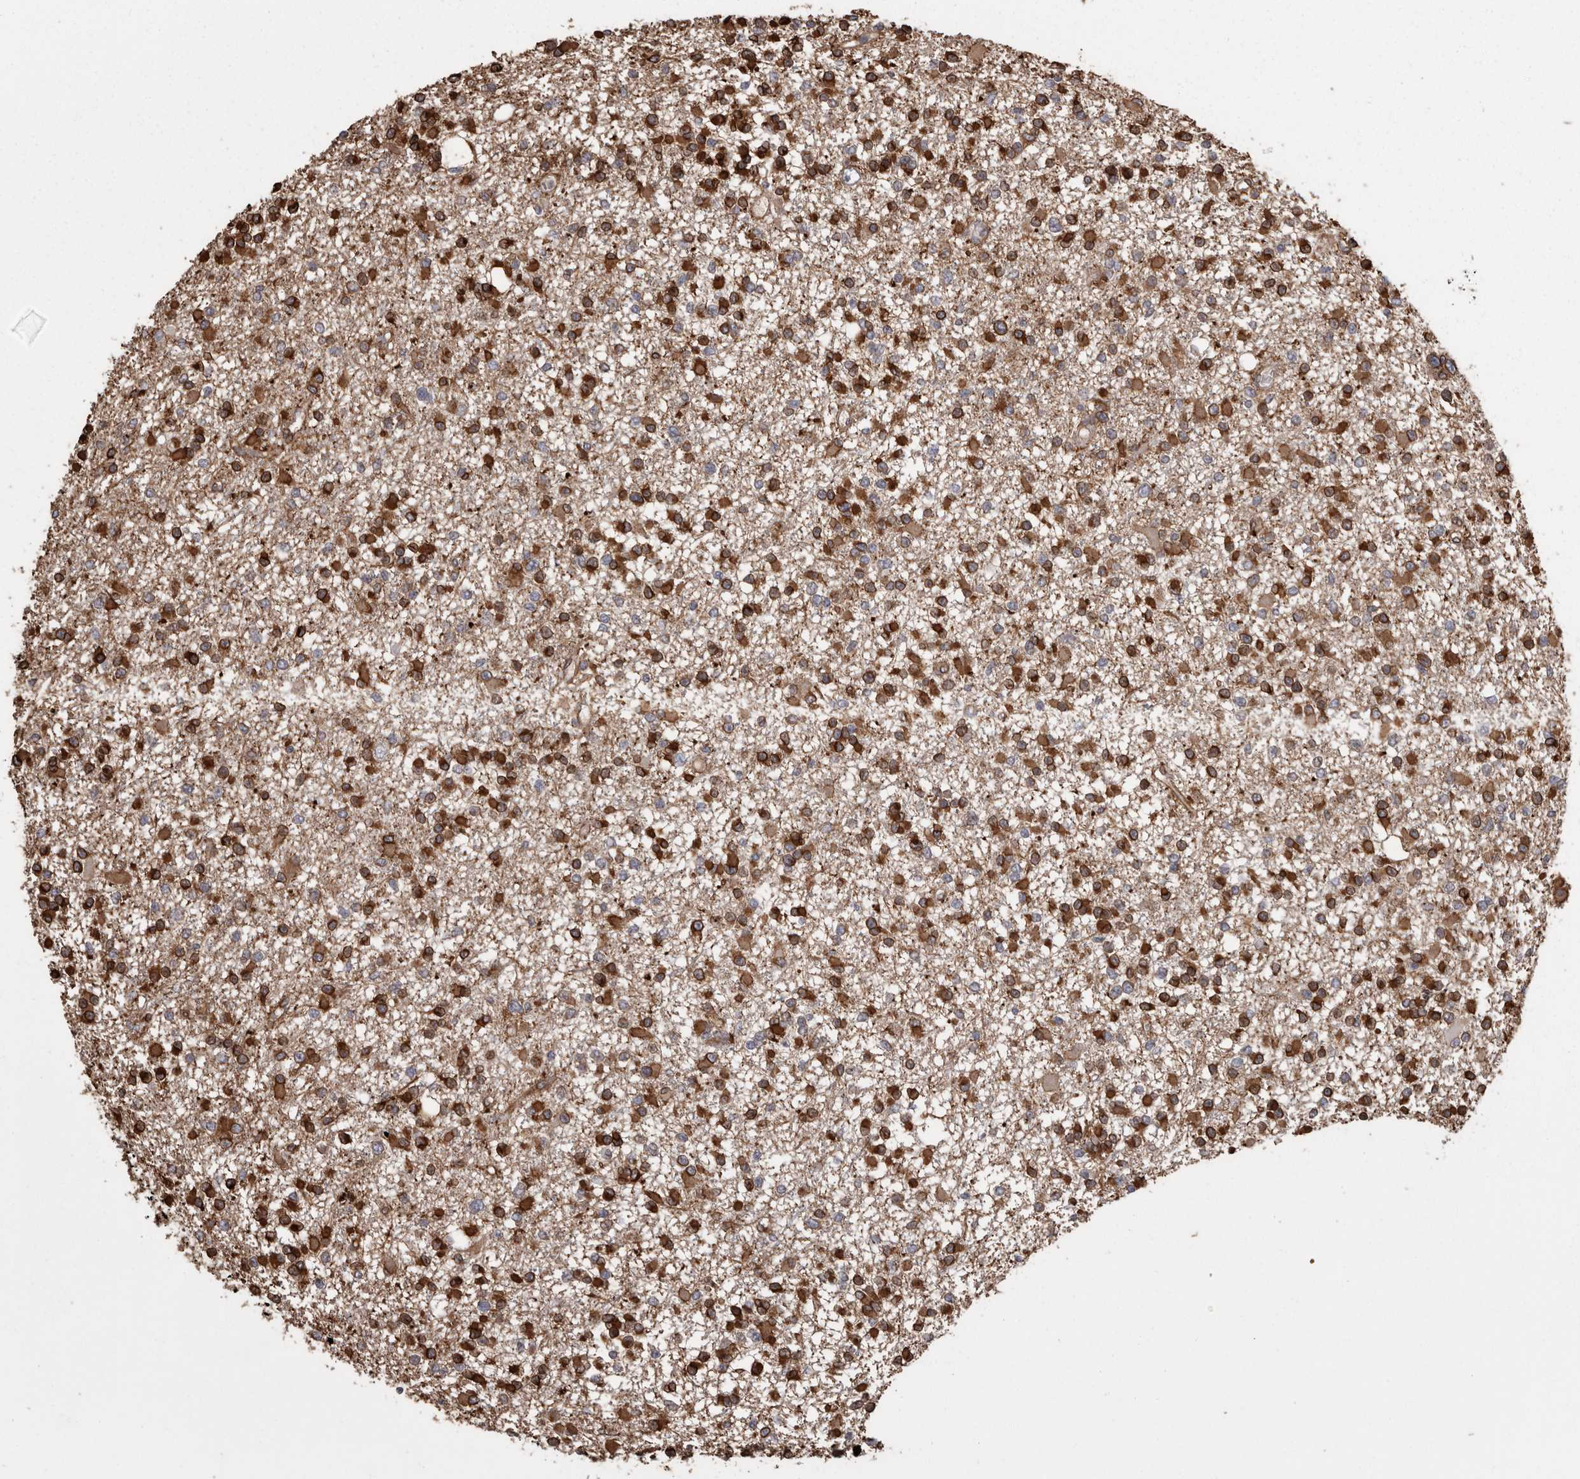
{"staining": {"intensity": "strong", "quantity": ">75%", "location": "cytoplasmic/membranous"}, "tissue": "glioma", "cell_type": "Tumor cells", "image_type": "cancer", "snomed": [{"axis": "morphology", "description": "Glioma, malignant, Low grade"}, {"axis": "topography", "description": "Brain"}], "caption": "About >75% of tumor cells in human glioma display strong cytoplasmic/membranous protein positivity as visualized by brown immunohistochemical staining.", "gene": "PON2", "patient": {"sex": "female", "age": 22}}